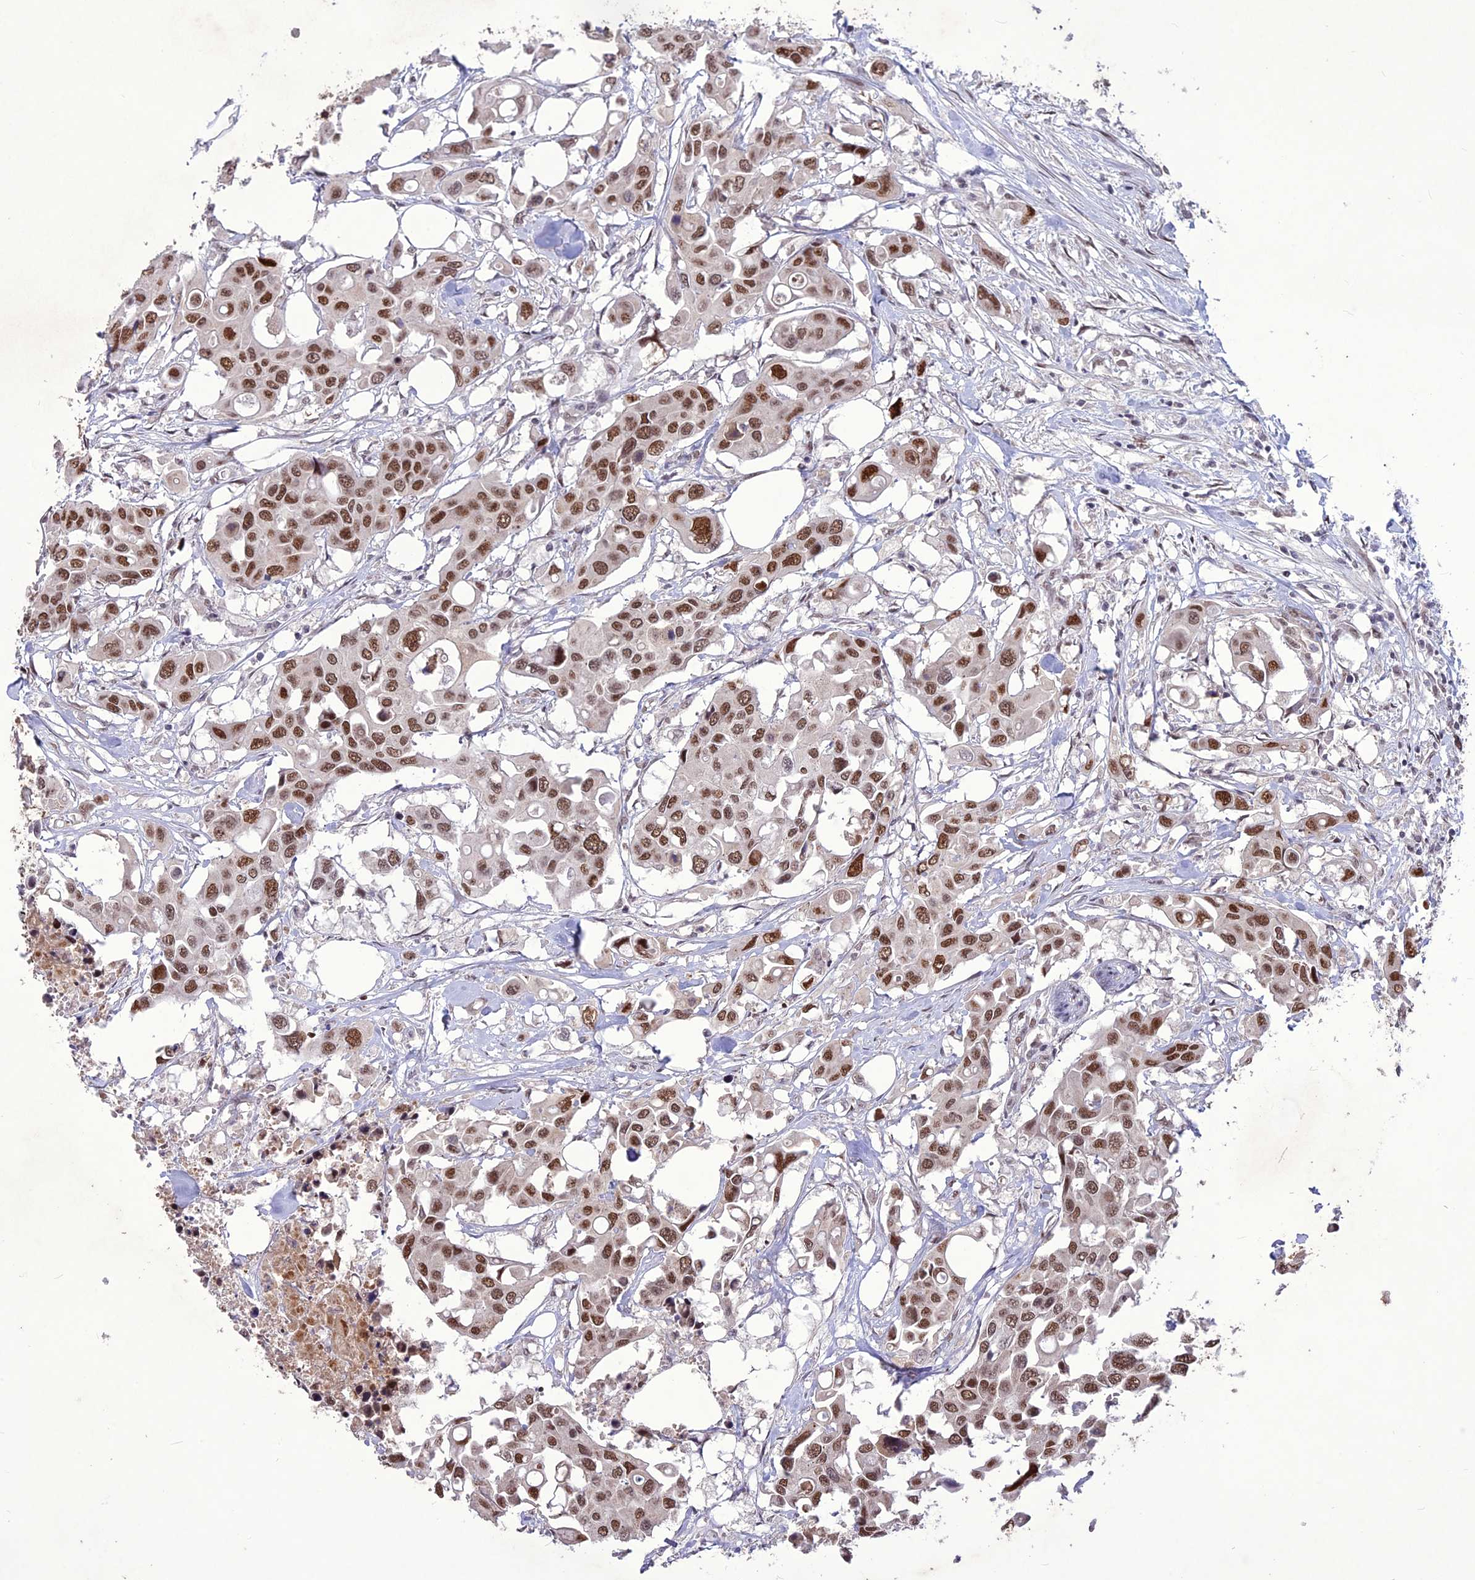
{"staining": {"intensity": "moderate", "quantity": ">75%", "location": "nuclear"}, "tissue": "colorectal cancer", "cell_type": "Tumor cells", "image_type": "cancer", "snomed": [{"axis": "morphology", "description": "Adenocarcinoma, NOS"}, {"axis": "topography", "description": "Colon"}], "caption": "Immunohistochemical staining of adenocarcinoma (colorectal) shows moderate nuclear protein positivity in approximately >75% of tumor cells.", "gene": "DIS3", "patient": {"sex": "male", "age": 77}}